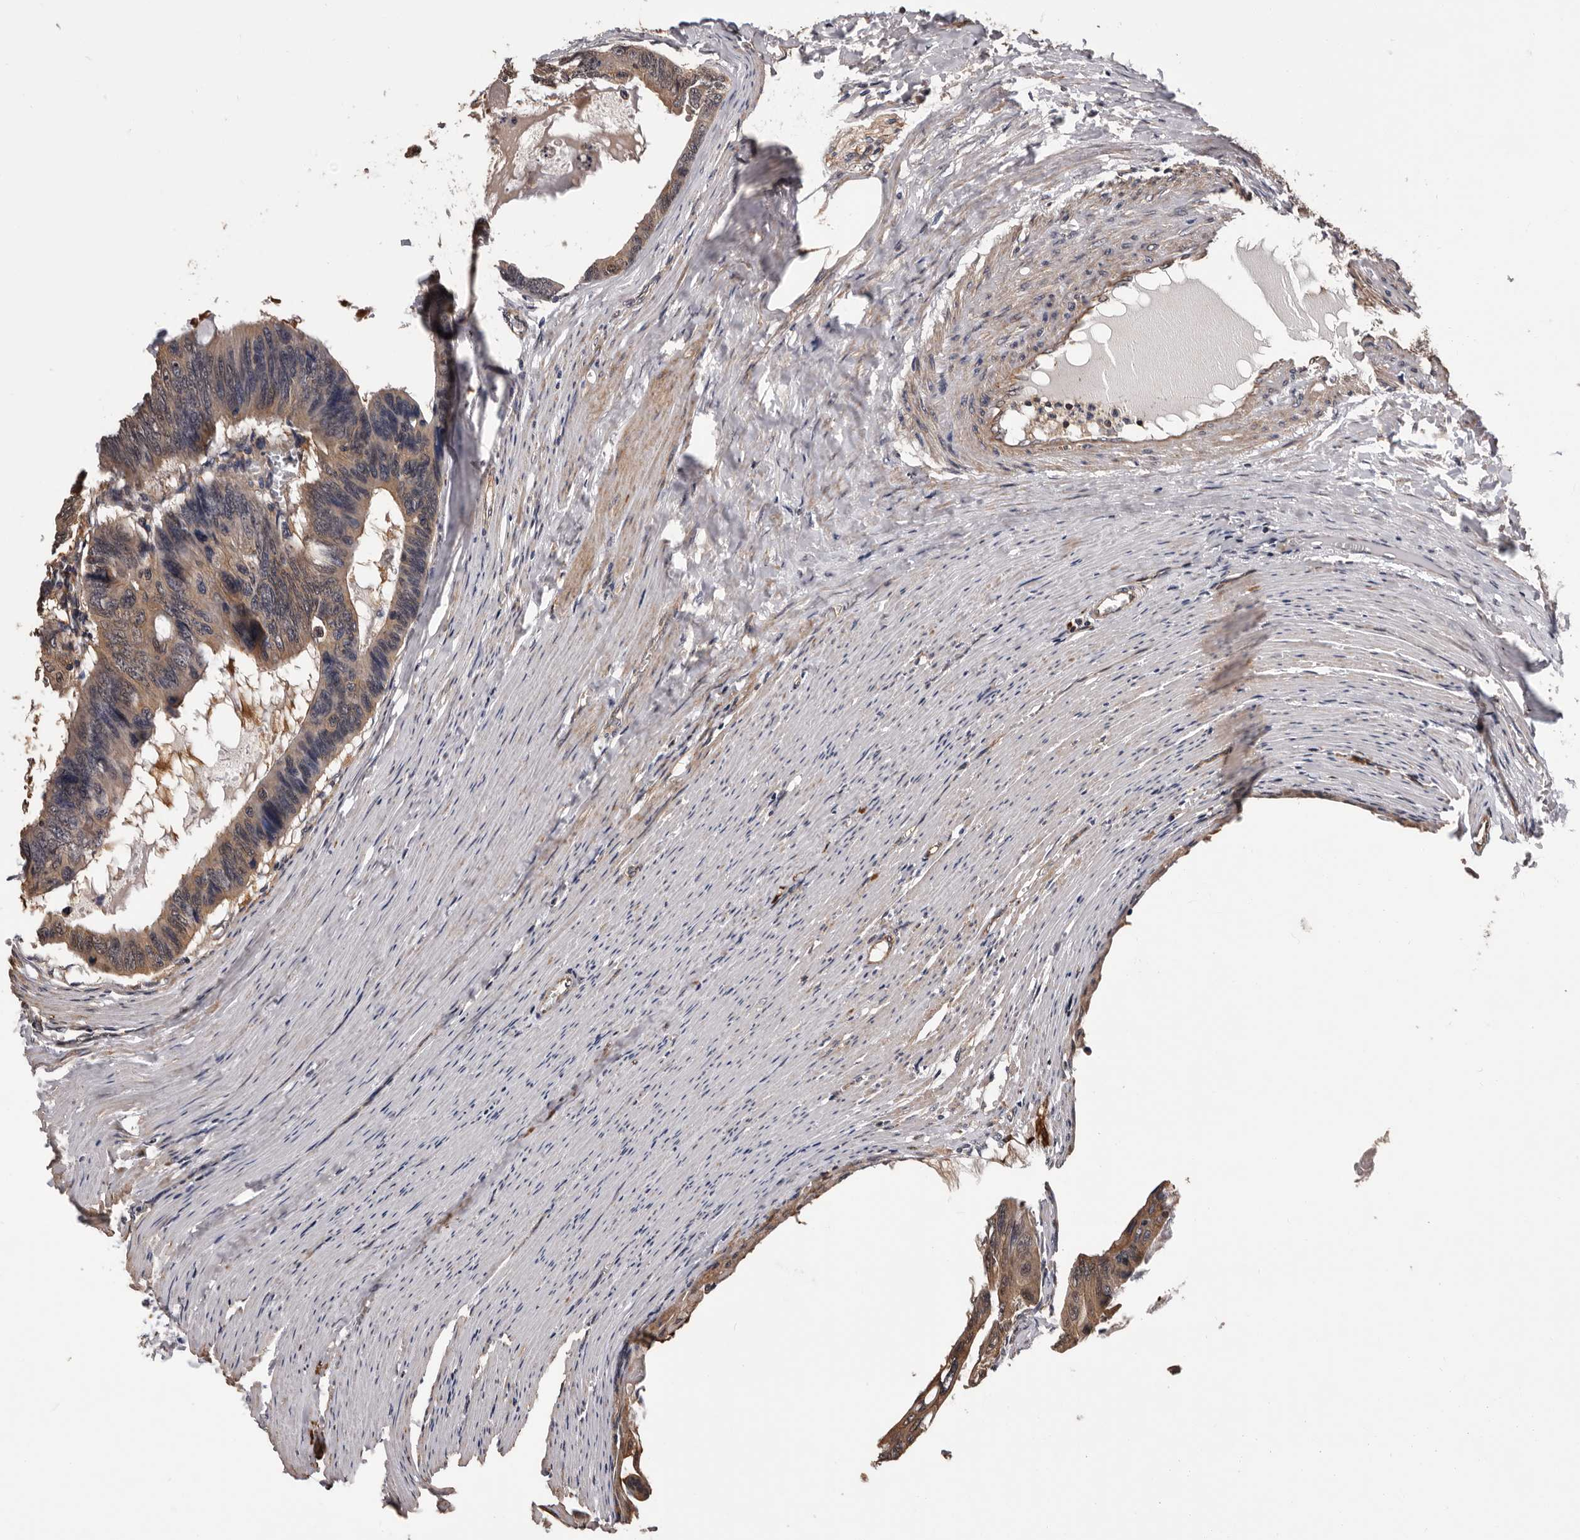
{"staining": {"intensity": "moderate", "quantity": ">75%", "location": "cytoplasmic/membranous"}, "tissue": "colorectal cancer", "cell_type": "Tumor cells", "image_type": "cancer", "snomed": [{"axis": "morphology", "description": "Adenocarcinoma, NOS"}, {"axis": "topography", "description": "Colon"}], "caption": "Moderate cytoplasmic/membranous protein expression is seen in approximately >75% of tumor cells in colorectal cancer.", "gene": "ADAMTS2", "patient": {"sex": "female", "age": 55}}